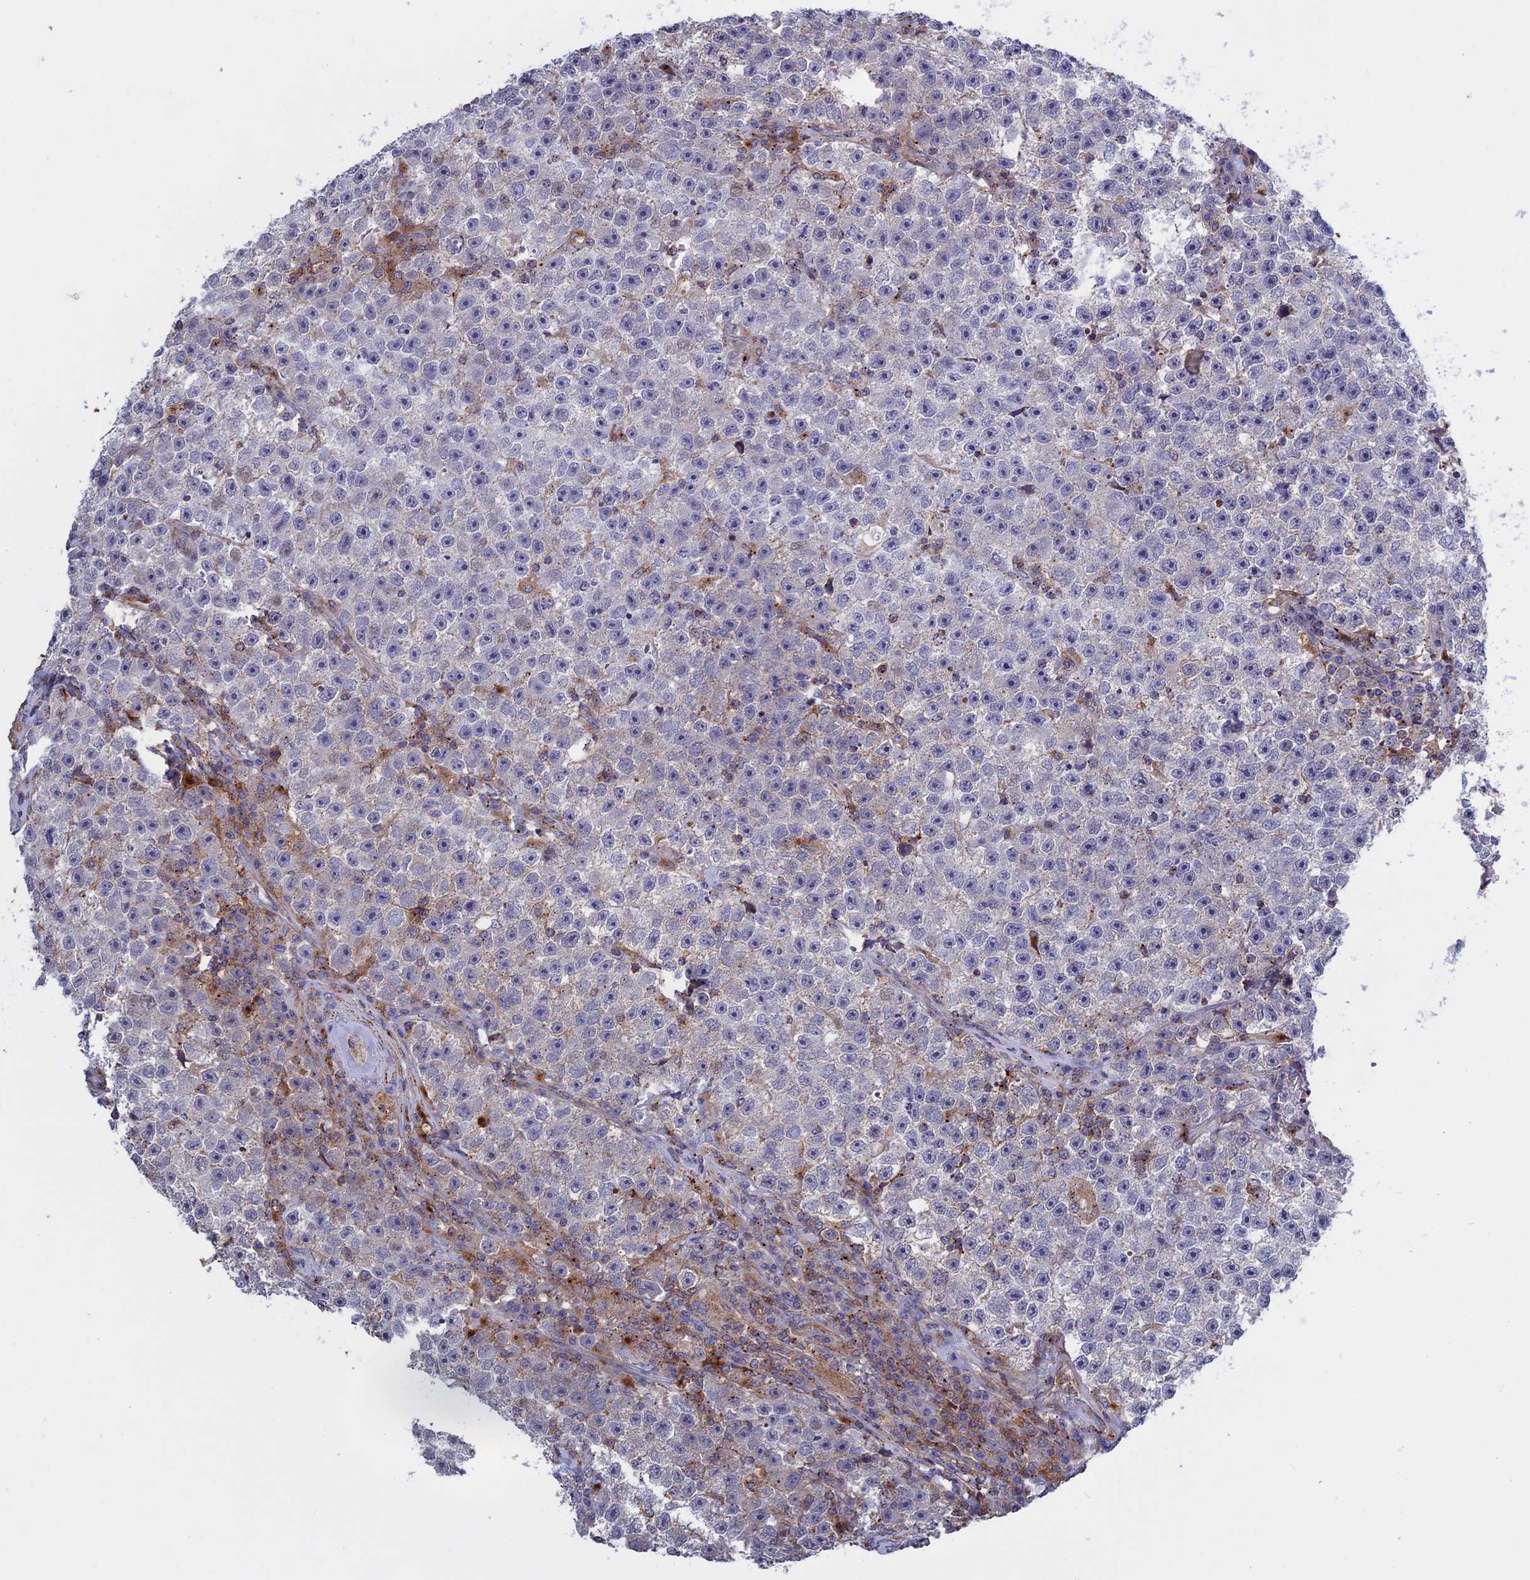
{"staining": {"intensity": "negative", "quantity": "none", "location": "none"}, "tissue": "testis cancer", "cell_type": "Tumor cells", "image_type": "cancer", "snomed": [{"axis": "morphology", "description": "Seminoma, NOS"}, {"axis": "topography", "description": "Testis"}], "caption": "There is no significant staining in tumor cells of testis seminoma.", "gene": "LYPD5", "patient": {"sex": "male", "age": 22}}